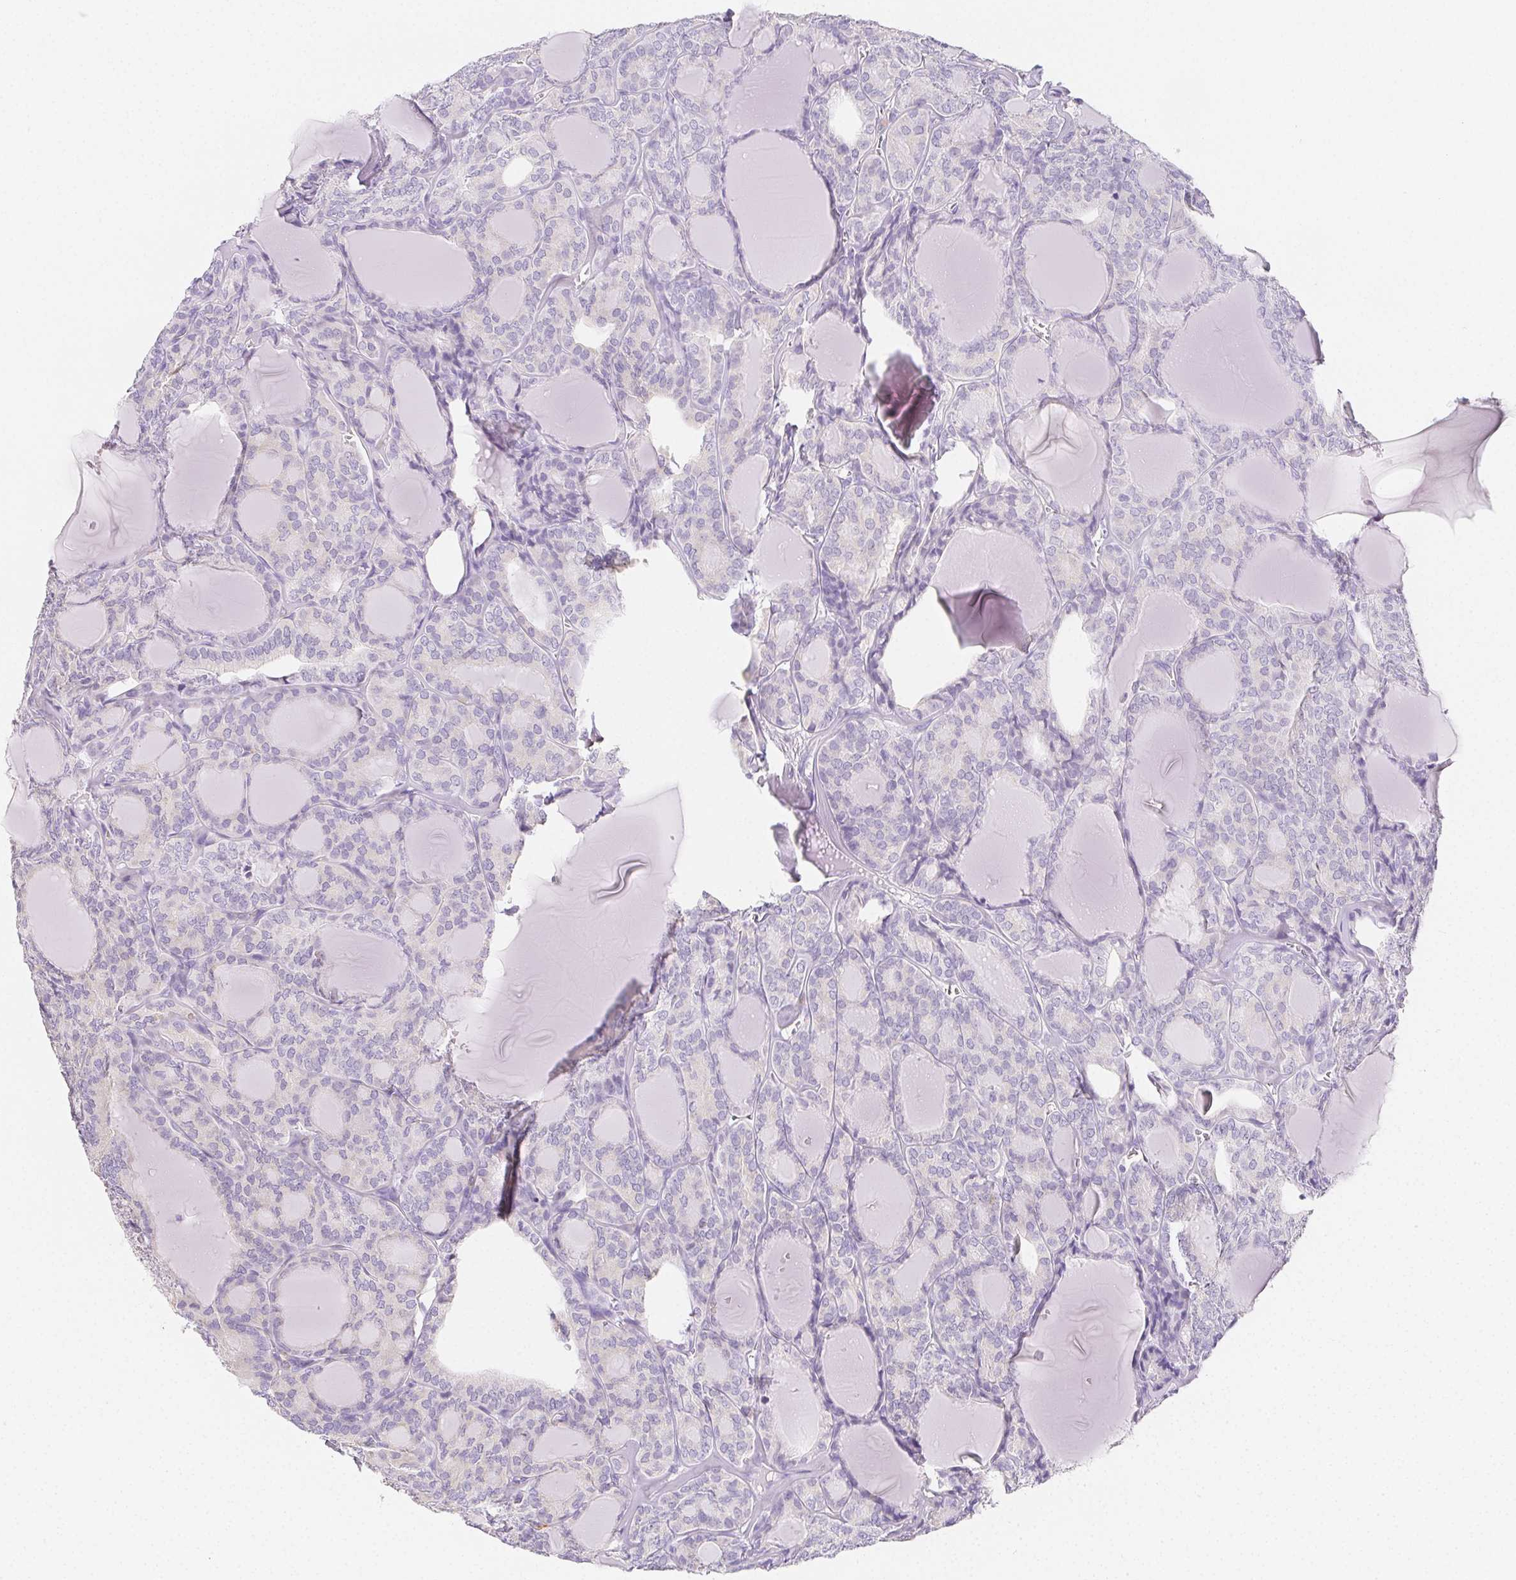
{"staining": {"intensity": "negative", "quantity": "none", "location": "none"}, "tissue": "thyroid cancer", "cell_type": "Tumor cells", "image_type": "cancer", "snomed": [{"axis": "morphology", "description": "Follicular adenoma carcinoma, NOS"}, {"axis": "topography", "description": "Thyroid gland"}], "caption": "Histopathology image shows no protein staining in tumor cells of thyroid cancer tissue.", "gene": "HRC", "patient": {"sex": "male", "age": 74}}